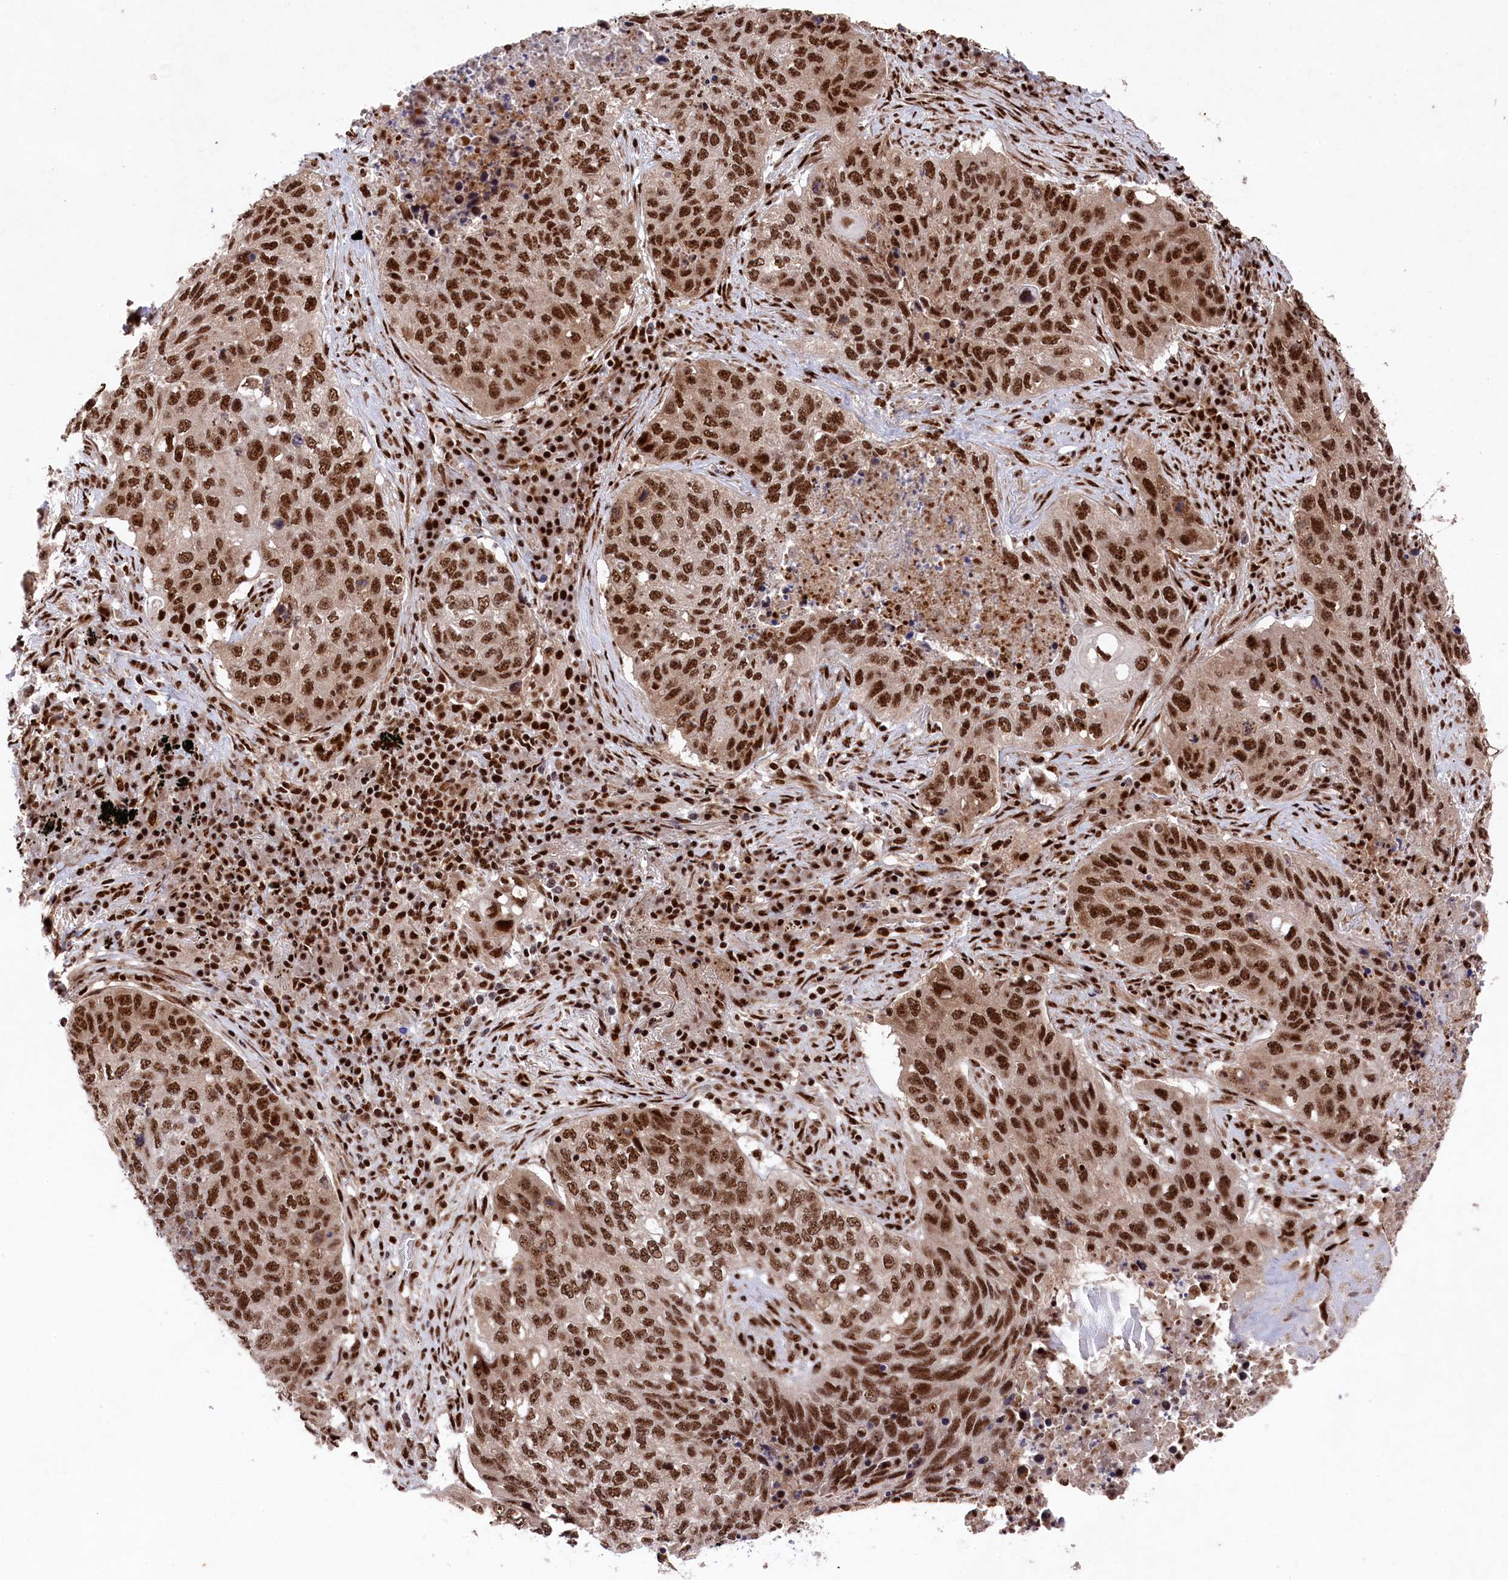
{"staining": {"intensity": "strong", "quantity": ">75%", "location": "nuclear"}, "tissue": "lung cancer", "cell_type": "Tumor cells", "image_type": "cancer", "snomed": [{"axis": "morphology", "description": "Squamous cell carcinoma, NOS"}, {"axis": "topography", "description": "Lung"}], "caption": "Protein staining of squamous cell carcinoma (lung) tissue reveals strong nuclear positivity in about >75% of tumor cells.", "gene": "PRPF31", "patient": {"sex": "female", "age": 63}}